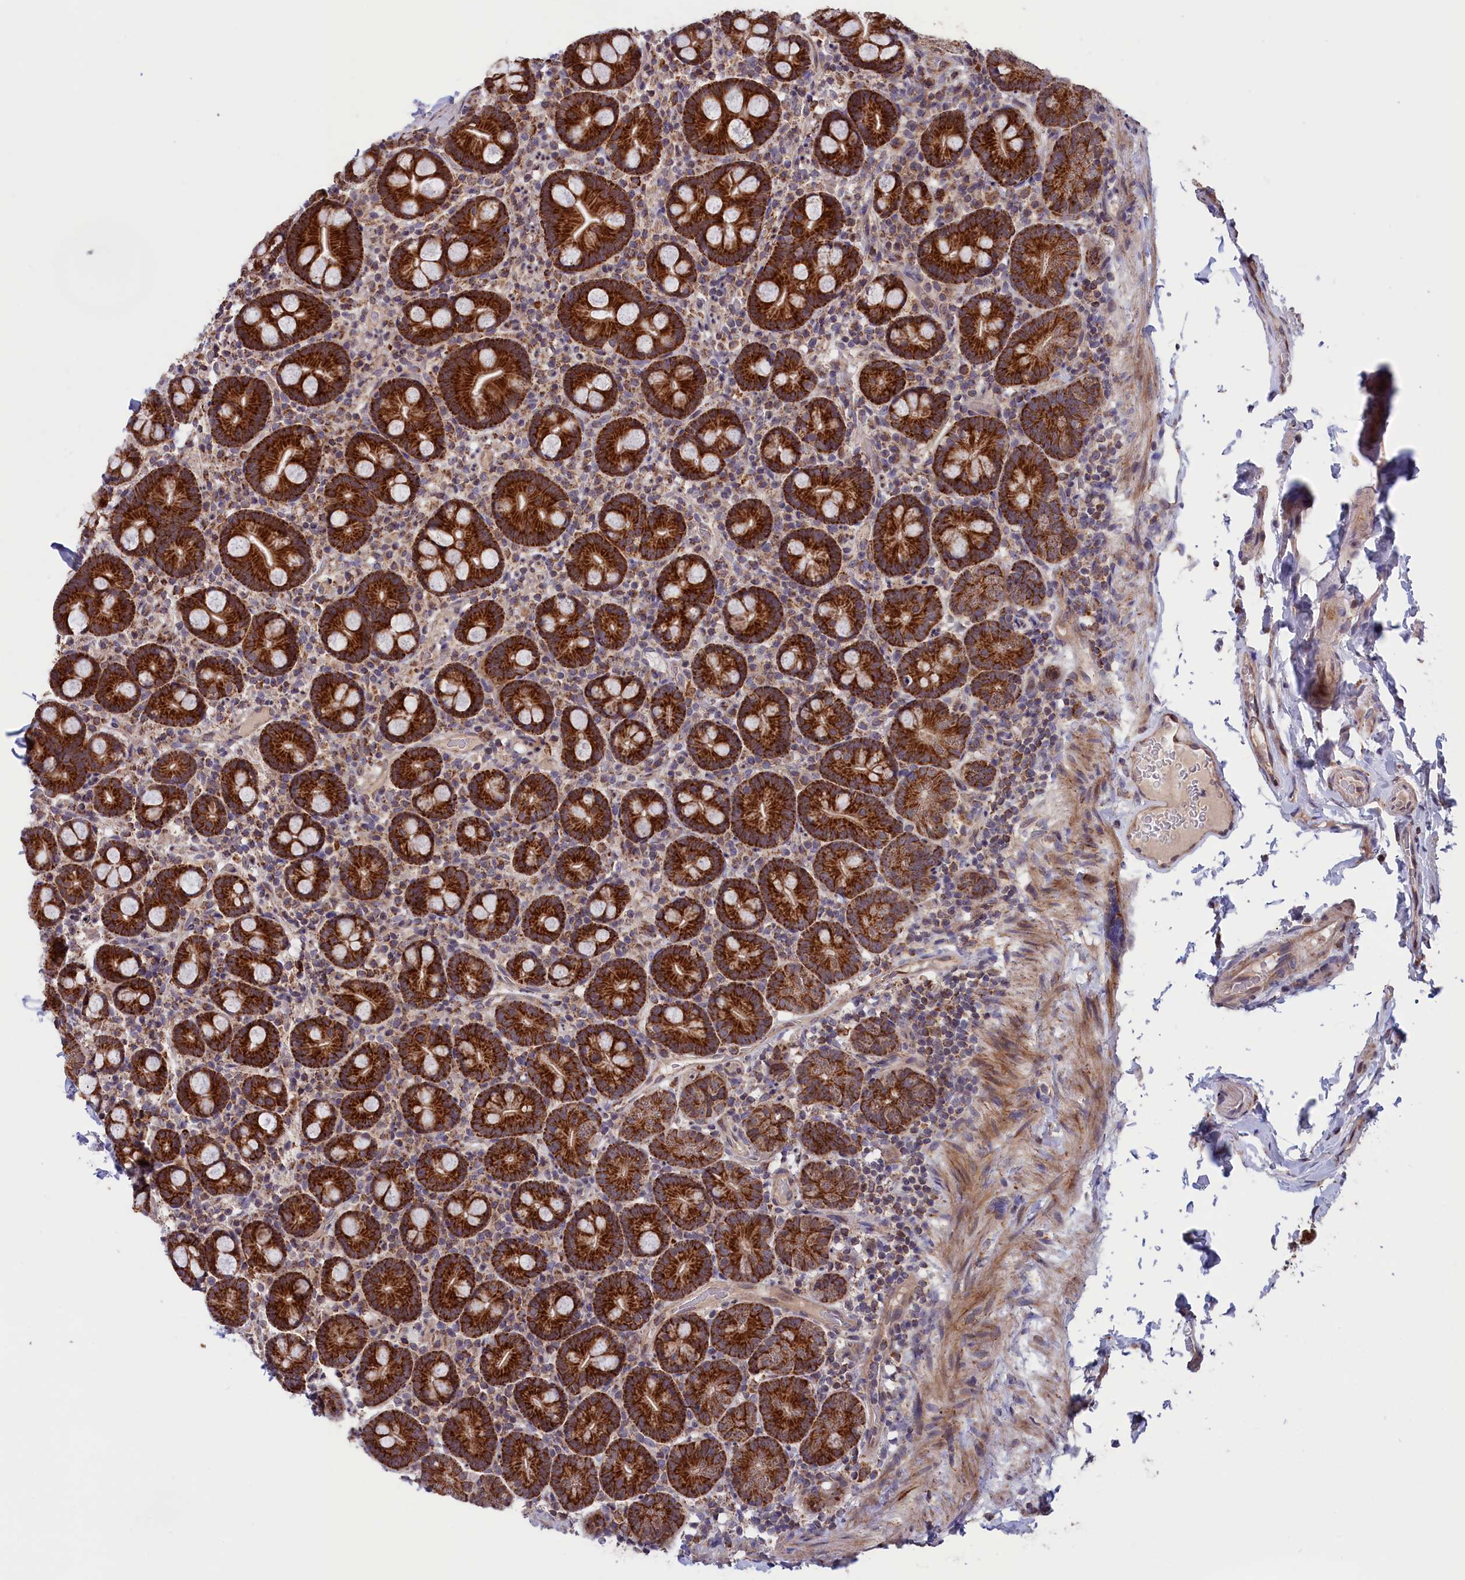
{"staining": {"intensity": "strong", "quantity": ">75%", "location": "cytoplasmic/membranous"}, "tissue": "small intestine", "cell_type": "Glandular cells", "image_type": "normal", "snomed": [{"axis": "morphology", "description": "Normal tissue, NOS"}, {"axis": "topography", "description": "Small intestine"}], "caption": "DAB (3,3'-diaminobenzidine) immunohistochemical staining of unremarkable human small intestine displays strong cytoplasmic/membranous protein staining in approximately >75% of glandular cells.", "gene": "TIMM44", "patient": {"sex": "female", "age": 68}}